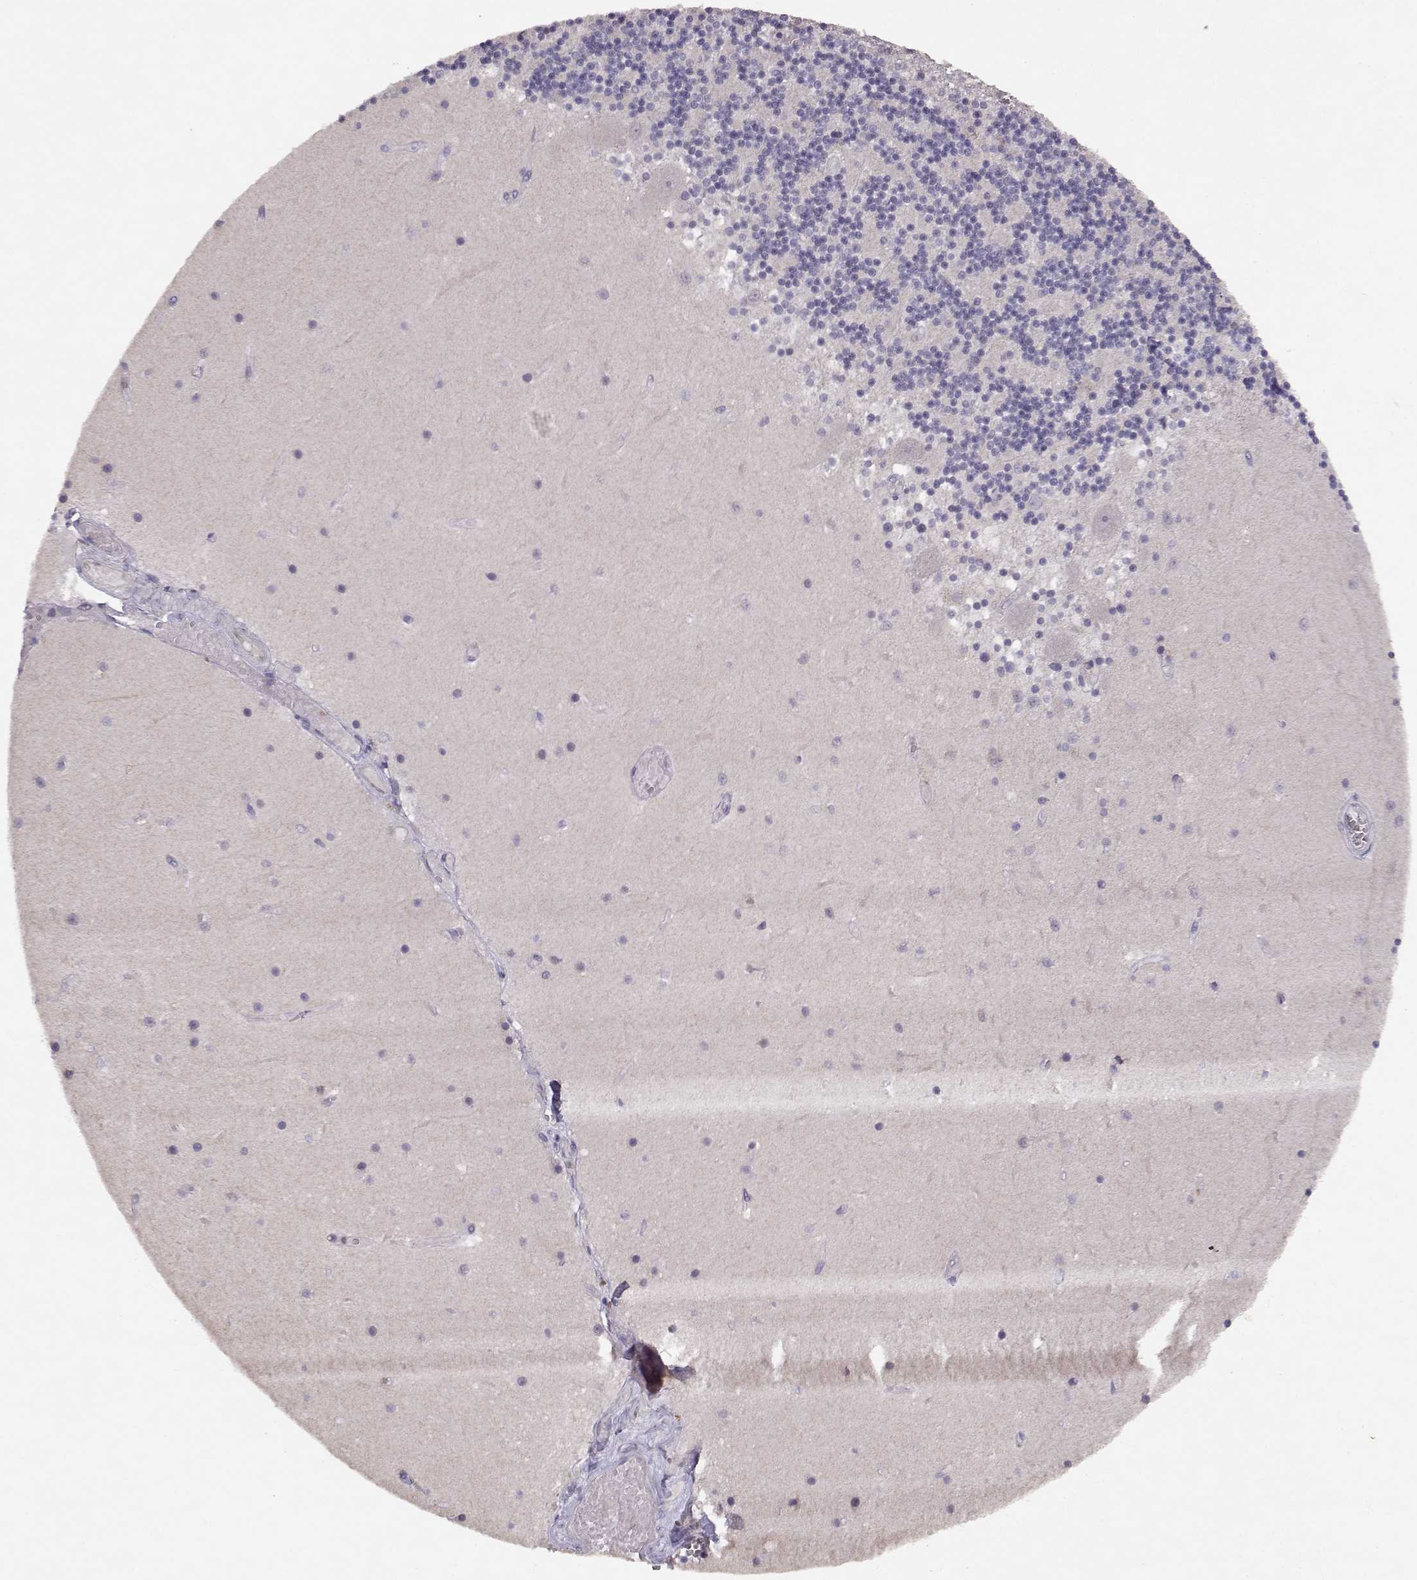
{"staining": {"intensity": "negative", "quantity": "none", "location": "none"}, "tissue": "cerebellum", "cell_type": "Cells in granular layer", "image_type": "normal", "snomed": [{"axis": "morphology", "description": "Normal tissue, NOS"}, {"axis": "topography", "description": "Cerebellum"}], "caption": "The immunohistochemistry photomicrograph has no significant positivity in cells in granular layer of cerebellum.", "gene": "BMX", "patient": {"sex": "female", "age": 28}}